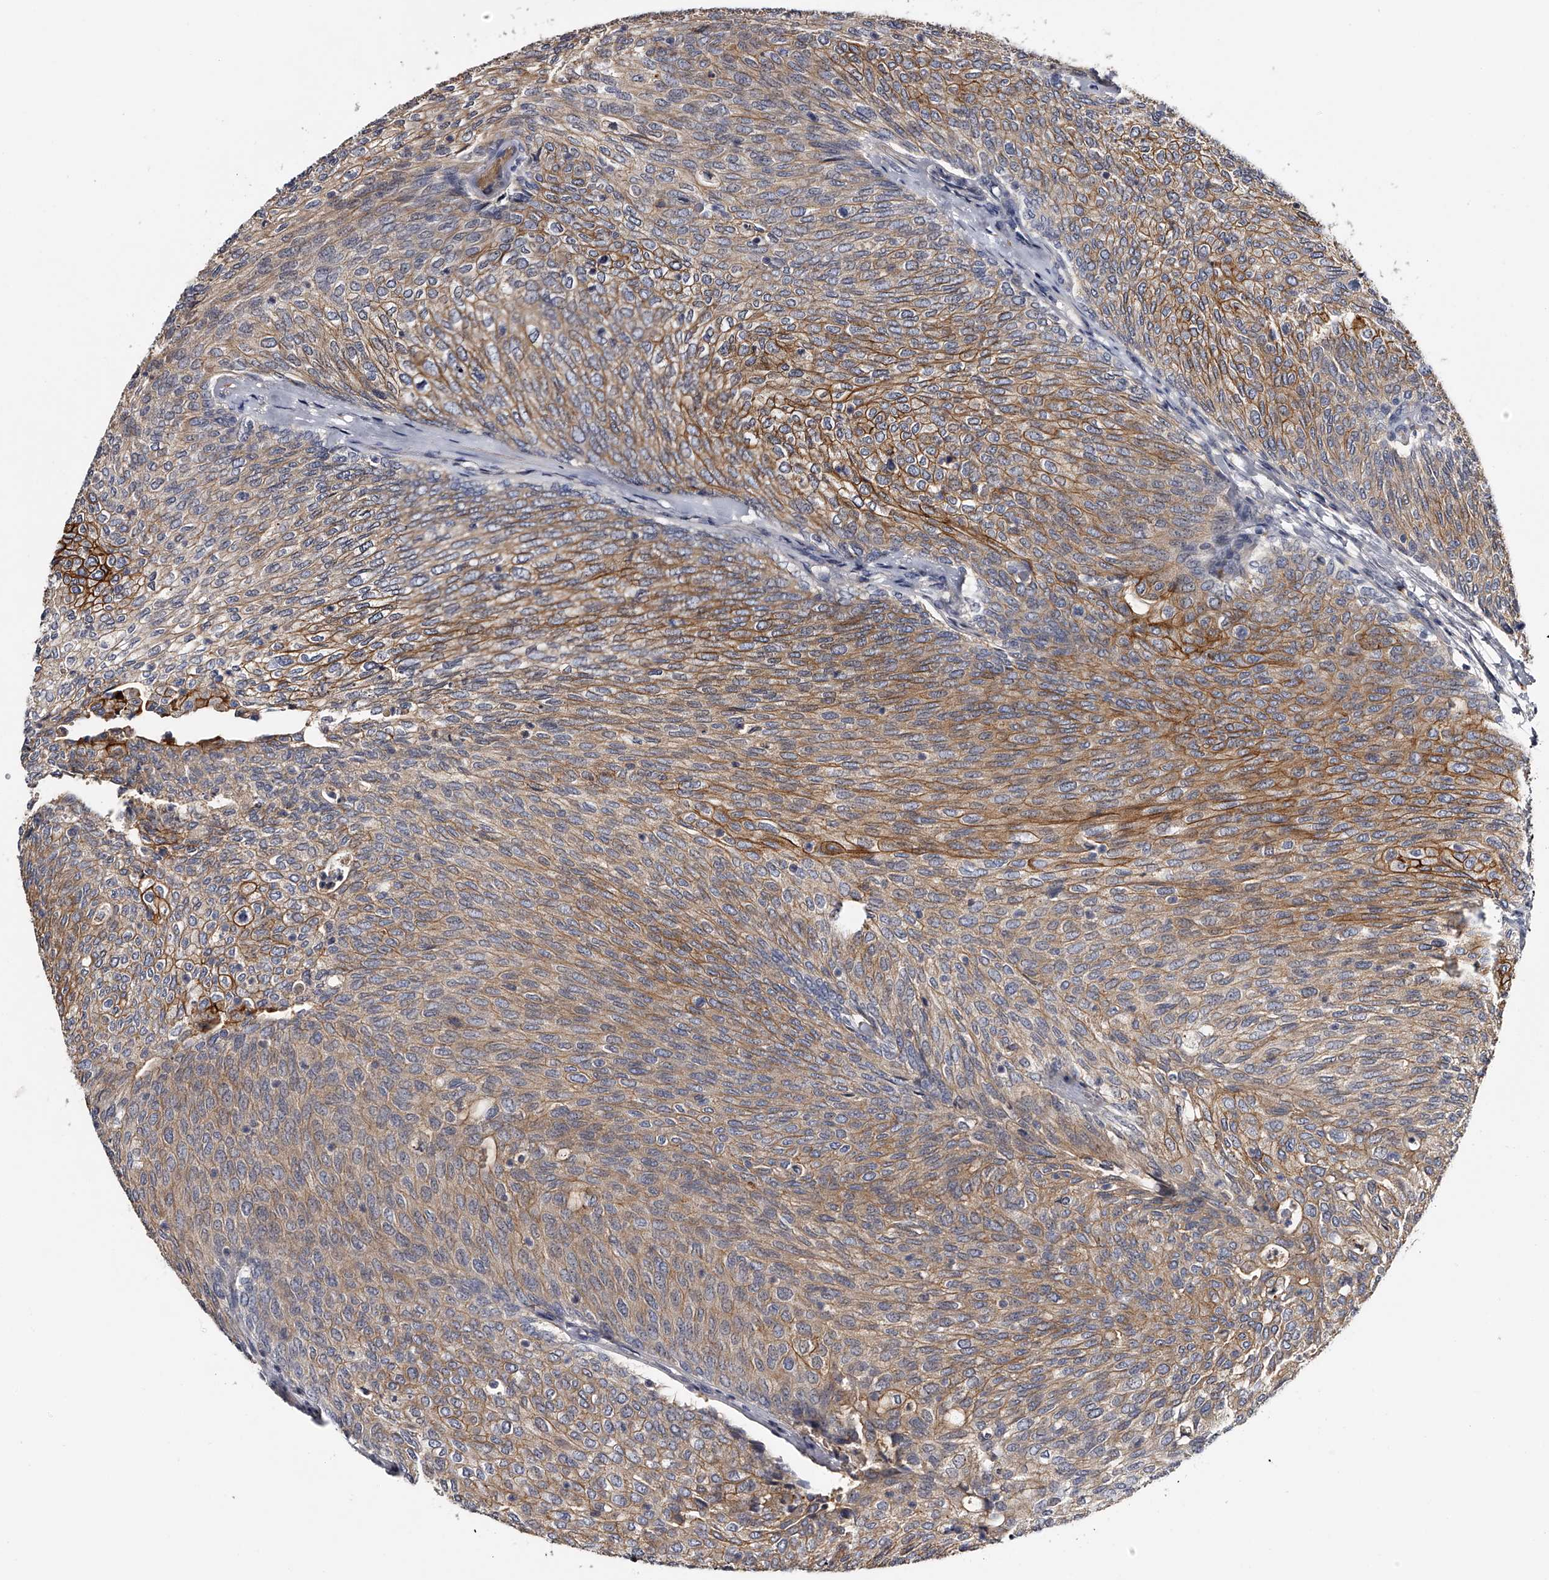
{"staining": {"intensity": "moderate", "quantity": "25%-75%", "location": "cytoplasmic/membranous"}, "tissue": "urothelial cancer", "cell_type": "Tumor cells", "image_type": "cancer", "snomed": [{"axis": "morphology", "description": "Urothelial carcinoma, Low grade"}, {"axis": "topography", "description": "Urinary bladder"}], "caption": "Immunohistochemistry histopathology image of neoplastic tissue: human urothelial cancer stained using immunohistochemistry (IHC) demonstrates medium levels of moderate protein expression localized specifically in the cytoplasmic/membranous of tumor cells, appearing as a cytoplasmic/membranous brown color.", "gene": "MDN1", "patient": {"sex": "female", "age": 79}}